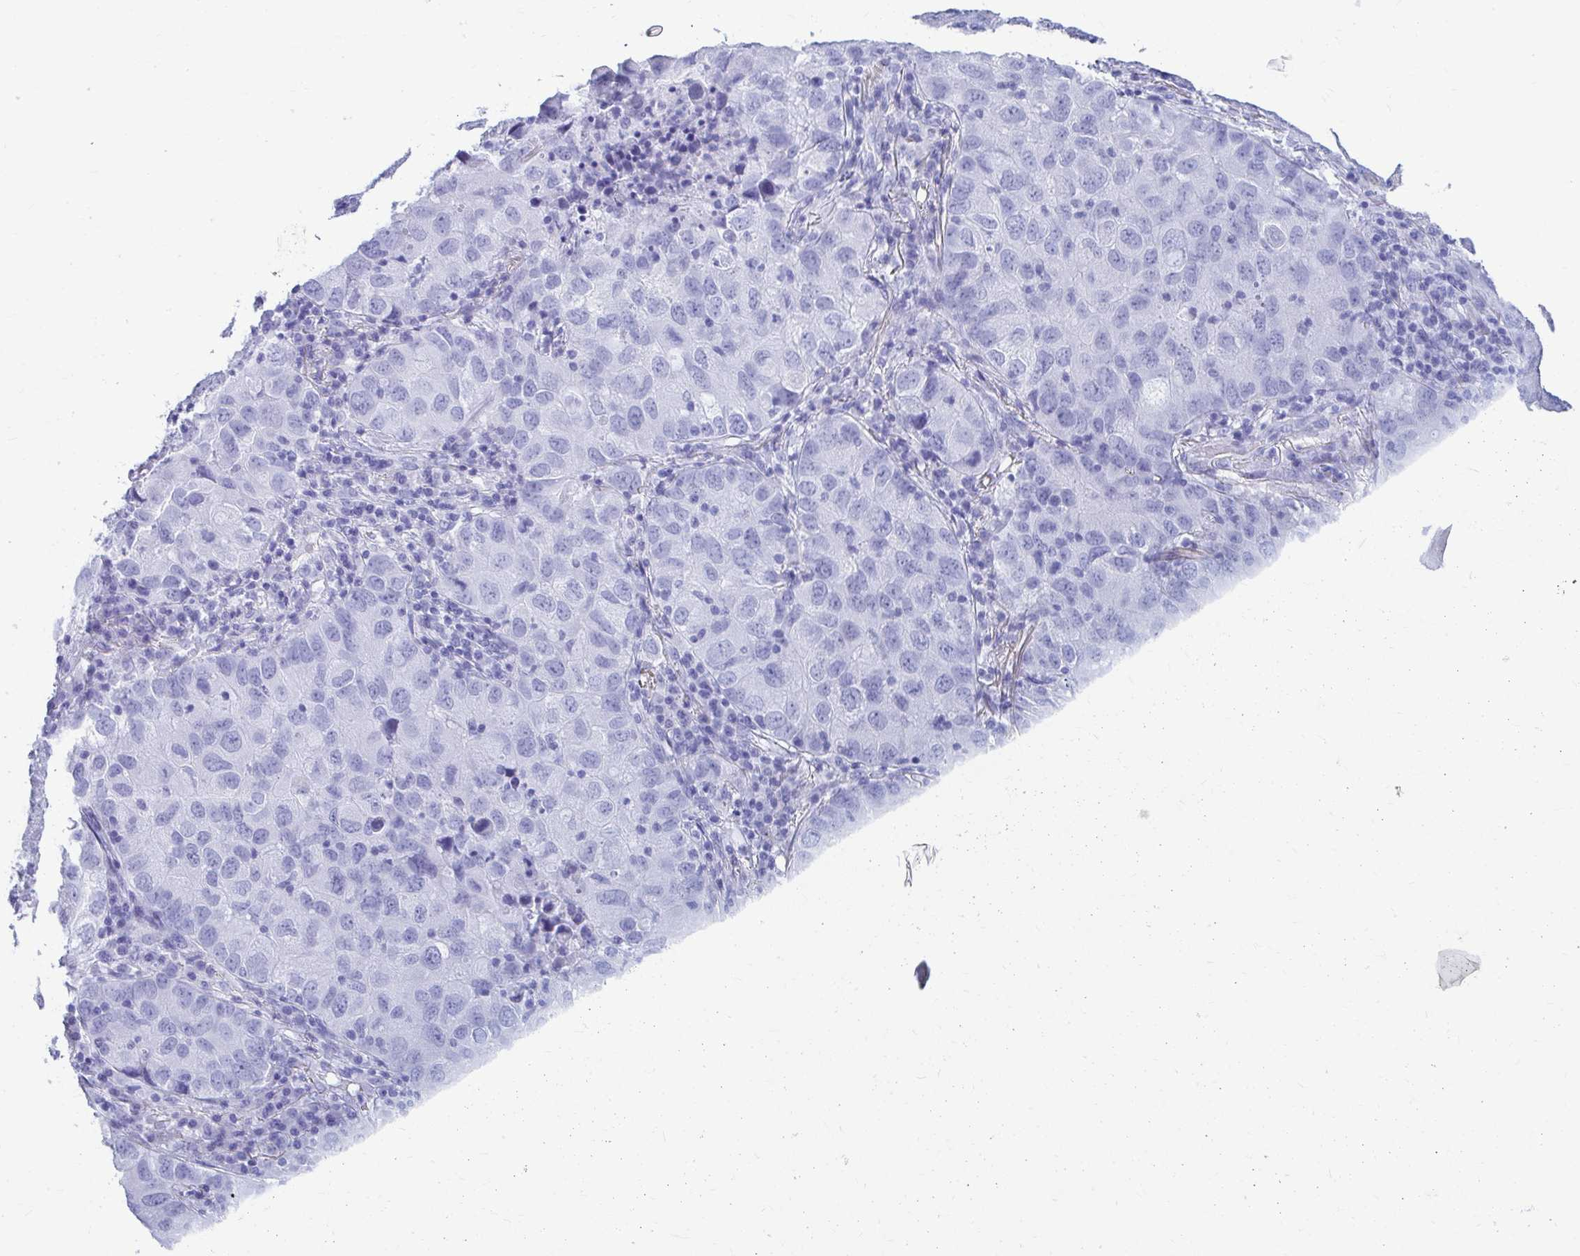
{"staining": {"intensity": "negative", "quantity": "none", "location": "none"}, "tissue": "lung cancer", "cell_type": "Tumor cells", "image_type": "cancer", "snomed": [{"axis": "morphology", "description": "Normal morphology"}, {"axis": "morphology", "description": "Adenocarcinoma, NOS"}, {"axis": "topography", "description": "Lymph node"}, {"axis": "topography", "description": "Lung"}], "caption": "Immunohistochemistry micrograph of lung cancer stained for a protein (brown), which exhibits no expression in tumor cells.", "gene": "ATP4B", "patient": {"sex": "female", "age": 51}}